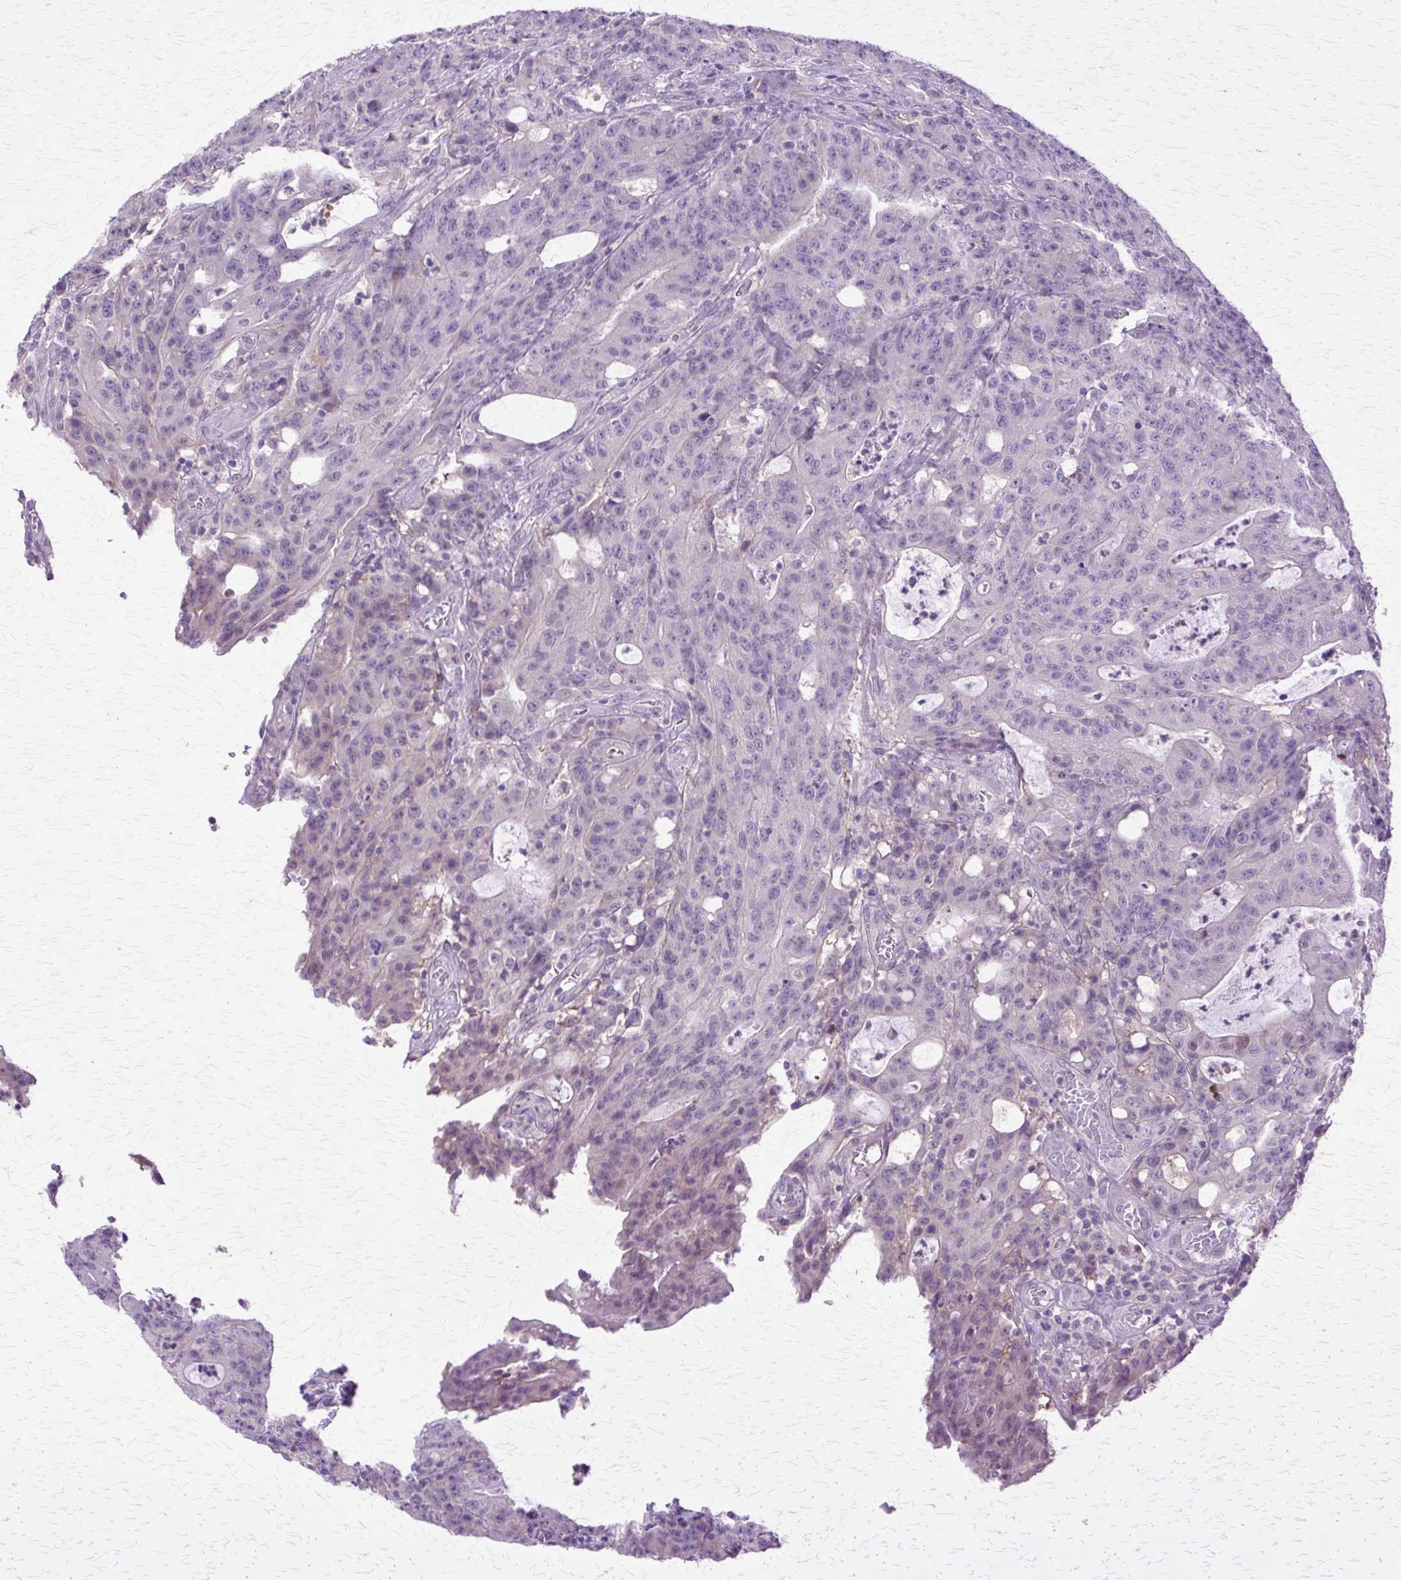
{"staining": {"intensity": "negative", "quantity": "none", "location": "none"}, "tissue": "colorectal cancer", "cell_type": "Tumor cells", "image_type": "cancer", "snomed": [{"axis": "morphology", "description": "Adenocarcinoma, NOS"}, {"axis": "topography", "description": "Colon"}], "caption": "Immunohistochemical staining of human colorectal adenocarcinoma exhibits no significant positivity in tumor cells.", "gene": "HSPA8", "patient": {"sex": "male", "age": 83}}